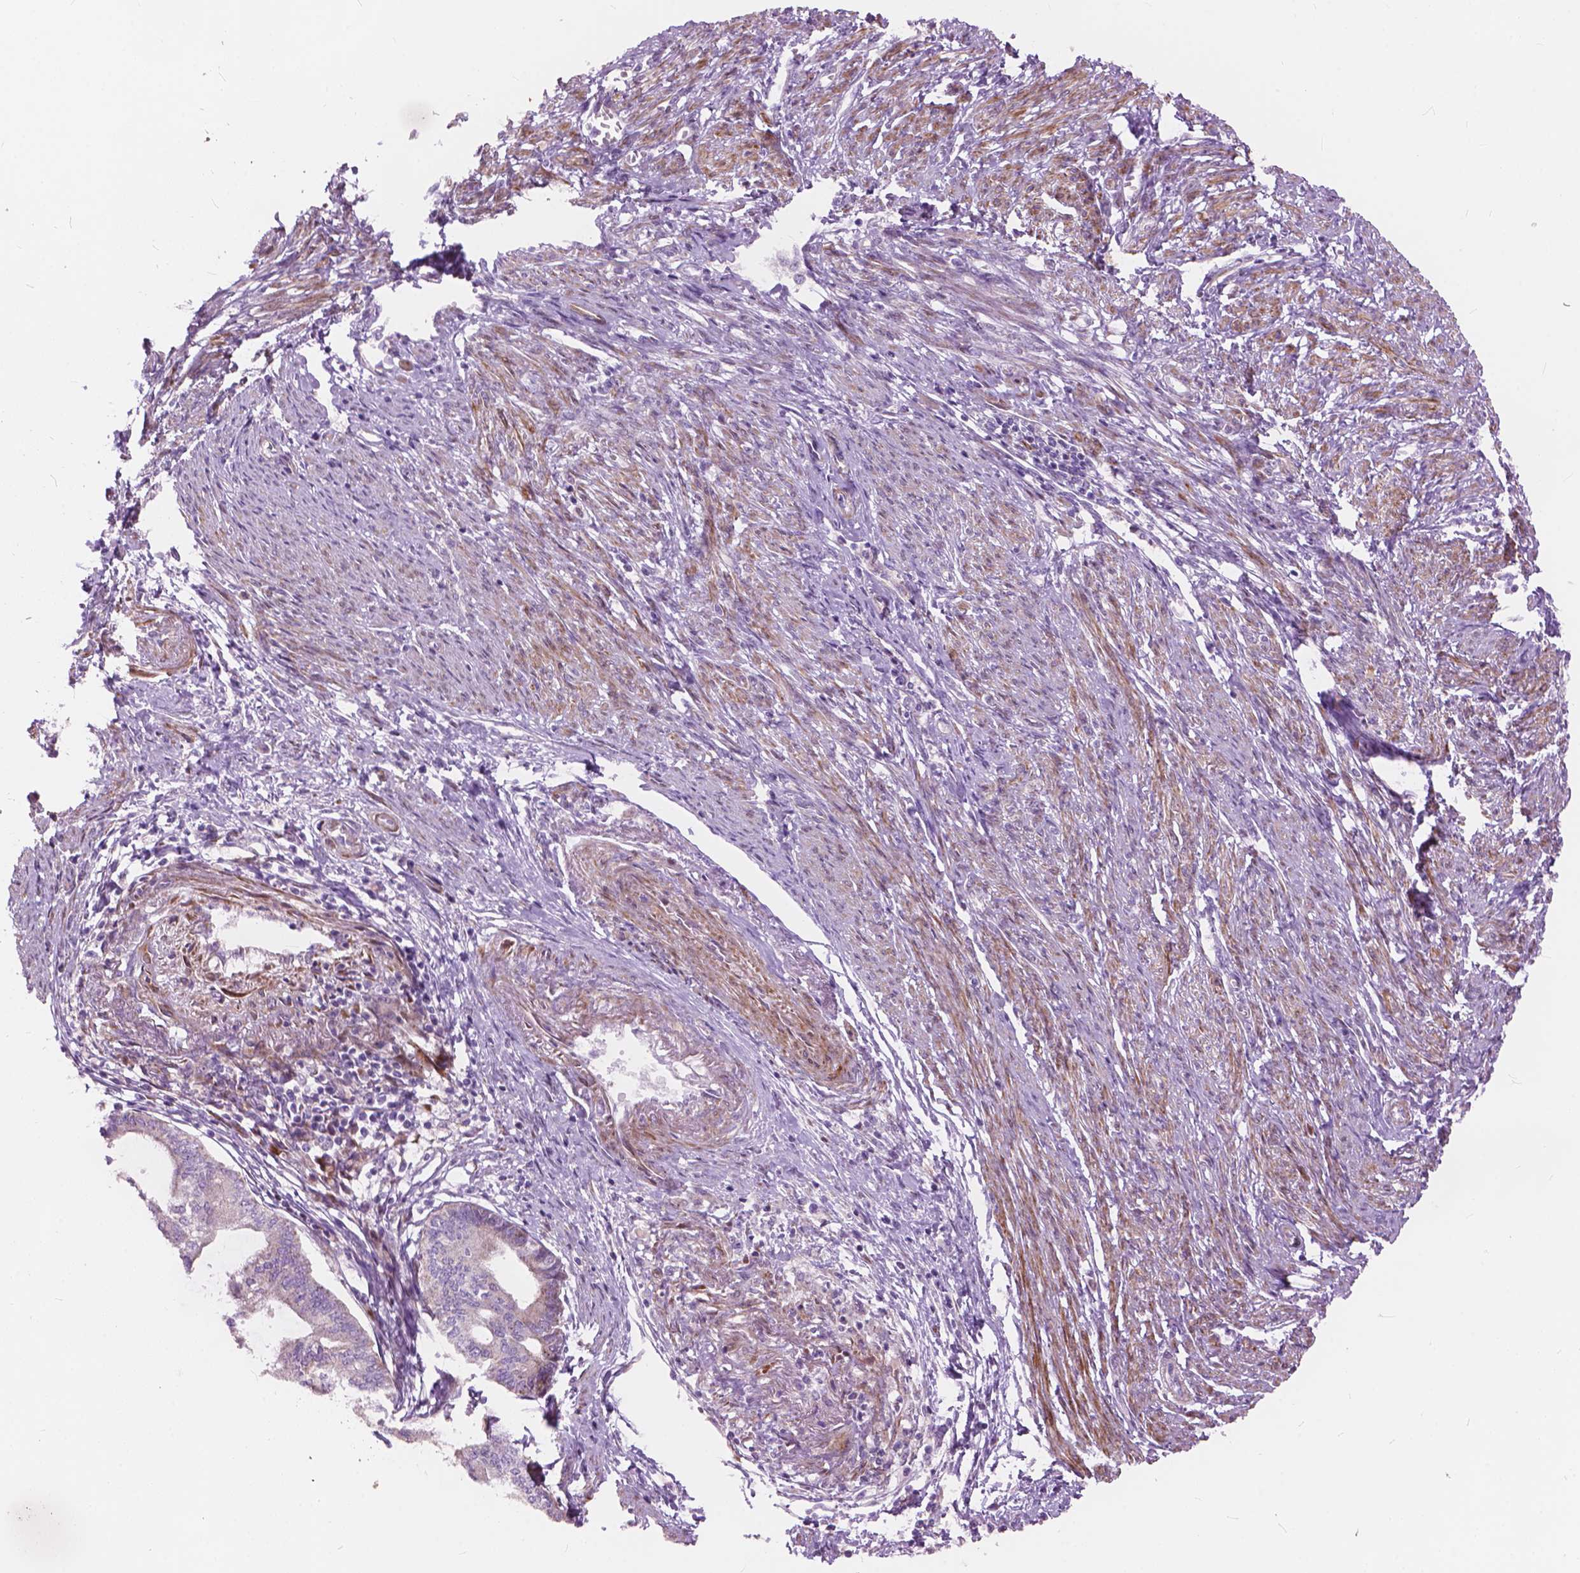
{"staining": {"intensity": "negative", "quantity": "none", "location": "none"}, "tissue": "endometrial cancer", "cell_type": "Tumor cells", "image_type": "cancer", "snomed": [{"axis": "morphology", "description": "Adenocarcinoma, NOS"}, {"axis": "topography", "description": "Endometrium"}], "caption": "Human adenocarcinoma (endometrial) stained for a protein using immunohistochemistry demonstrates no staining in tumor cells.", "gene": "MORN1", "patient": {"sex": "female", "age": 86}}